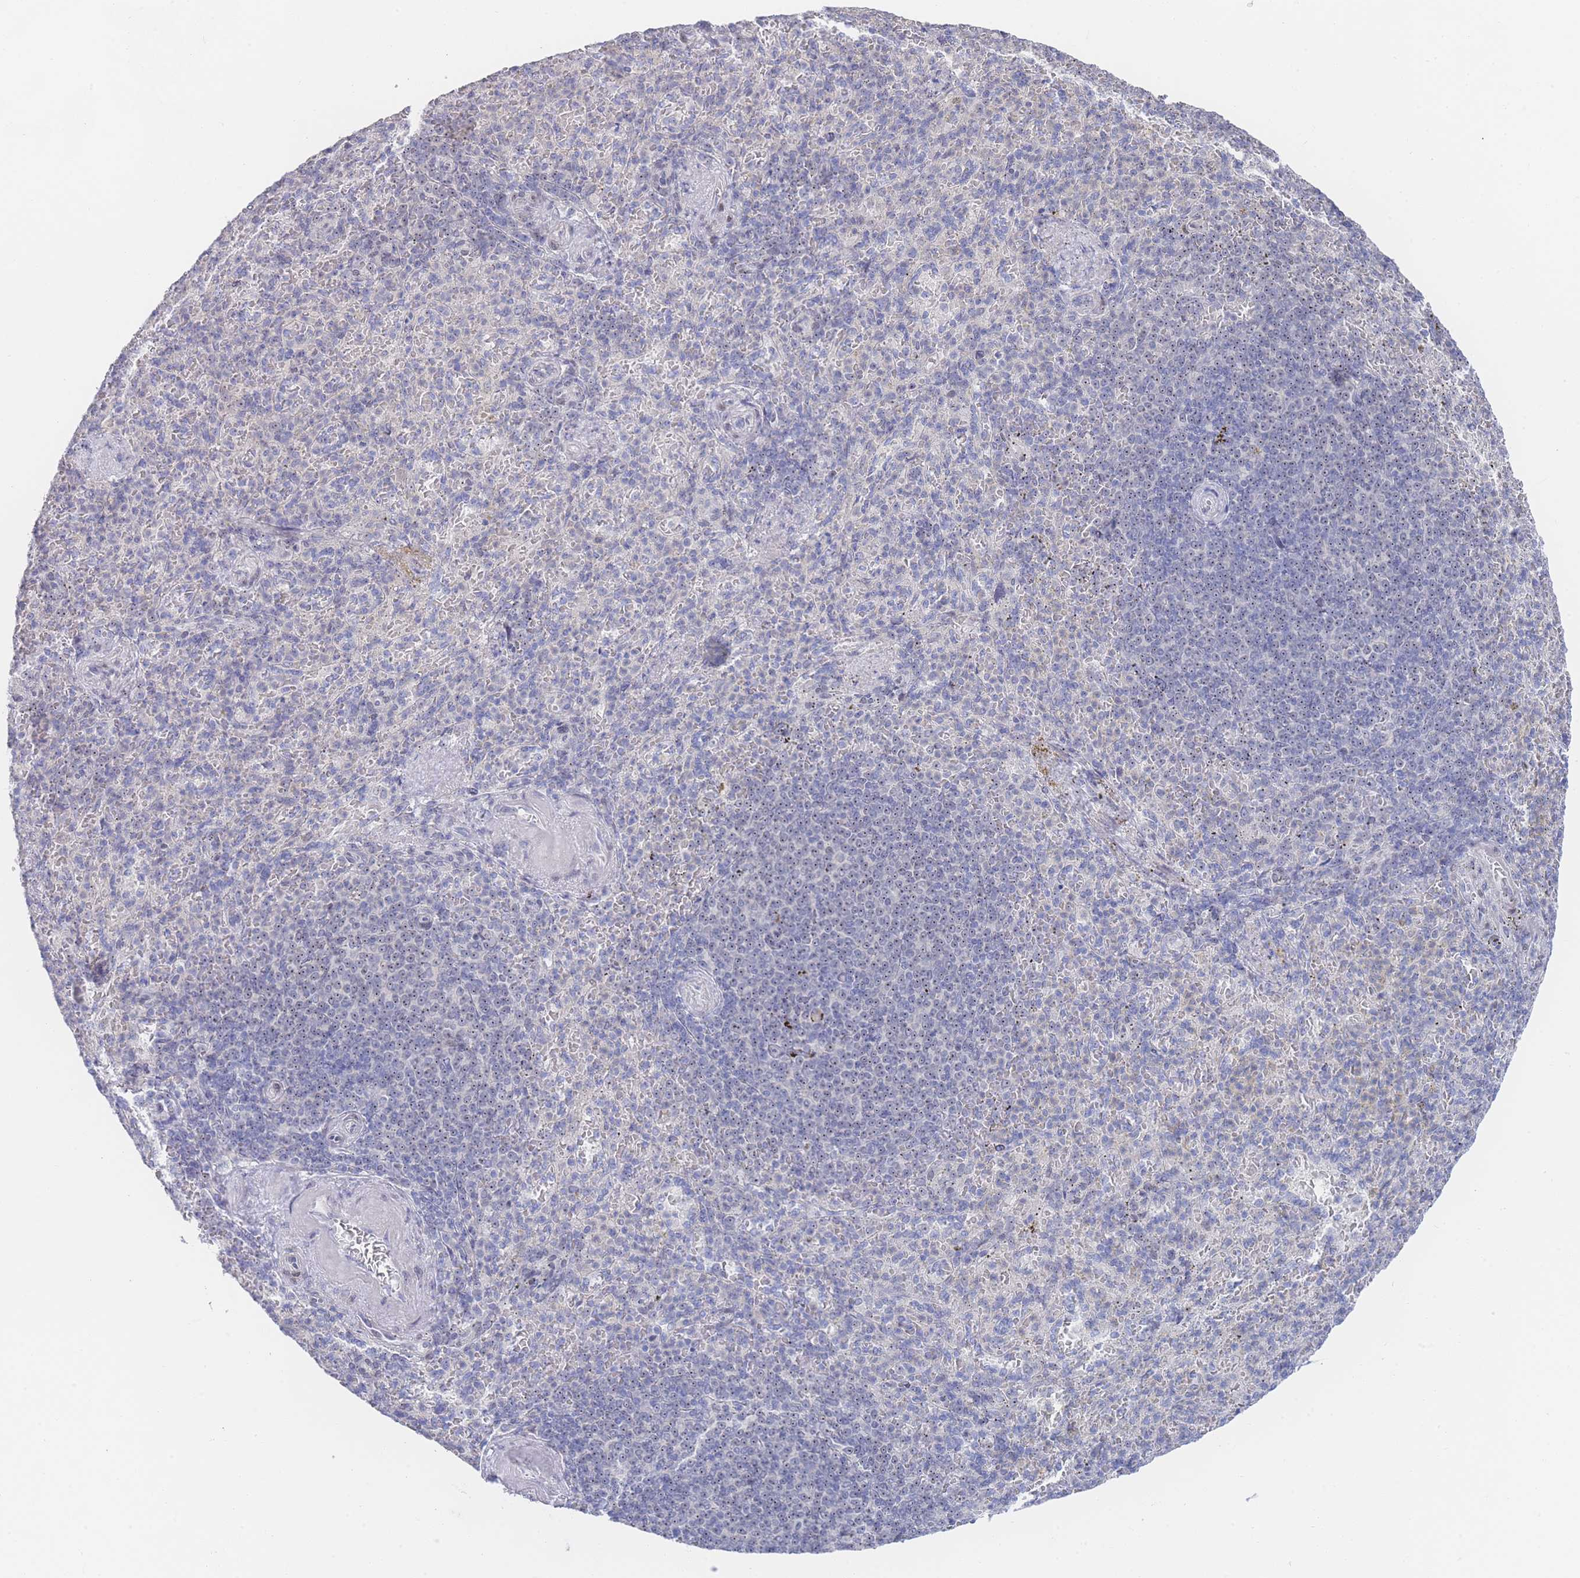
{"staining": {"intensity": "negative", "quantity": "none", "location": "none"}, "tissue": "spleen", "cell_type": "Cells in red pulp", "image_type": "normal", "snomed": [{"axis": "morphology", "description": "Normal tissue, NOS"}, {"axis": "topography", "description": "Spleen"}], "caption": "High power microscopy image of an IHC micrograph of unremarkable spleen, revealing no significant staining in cells in red pulp. (Brightfield microscopy of DAB IHC at high magnification).", "gene": "ZNF142", "patient": {"sex": "female", "age": 74}}